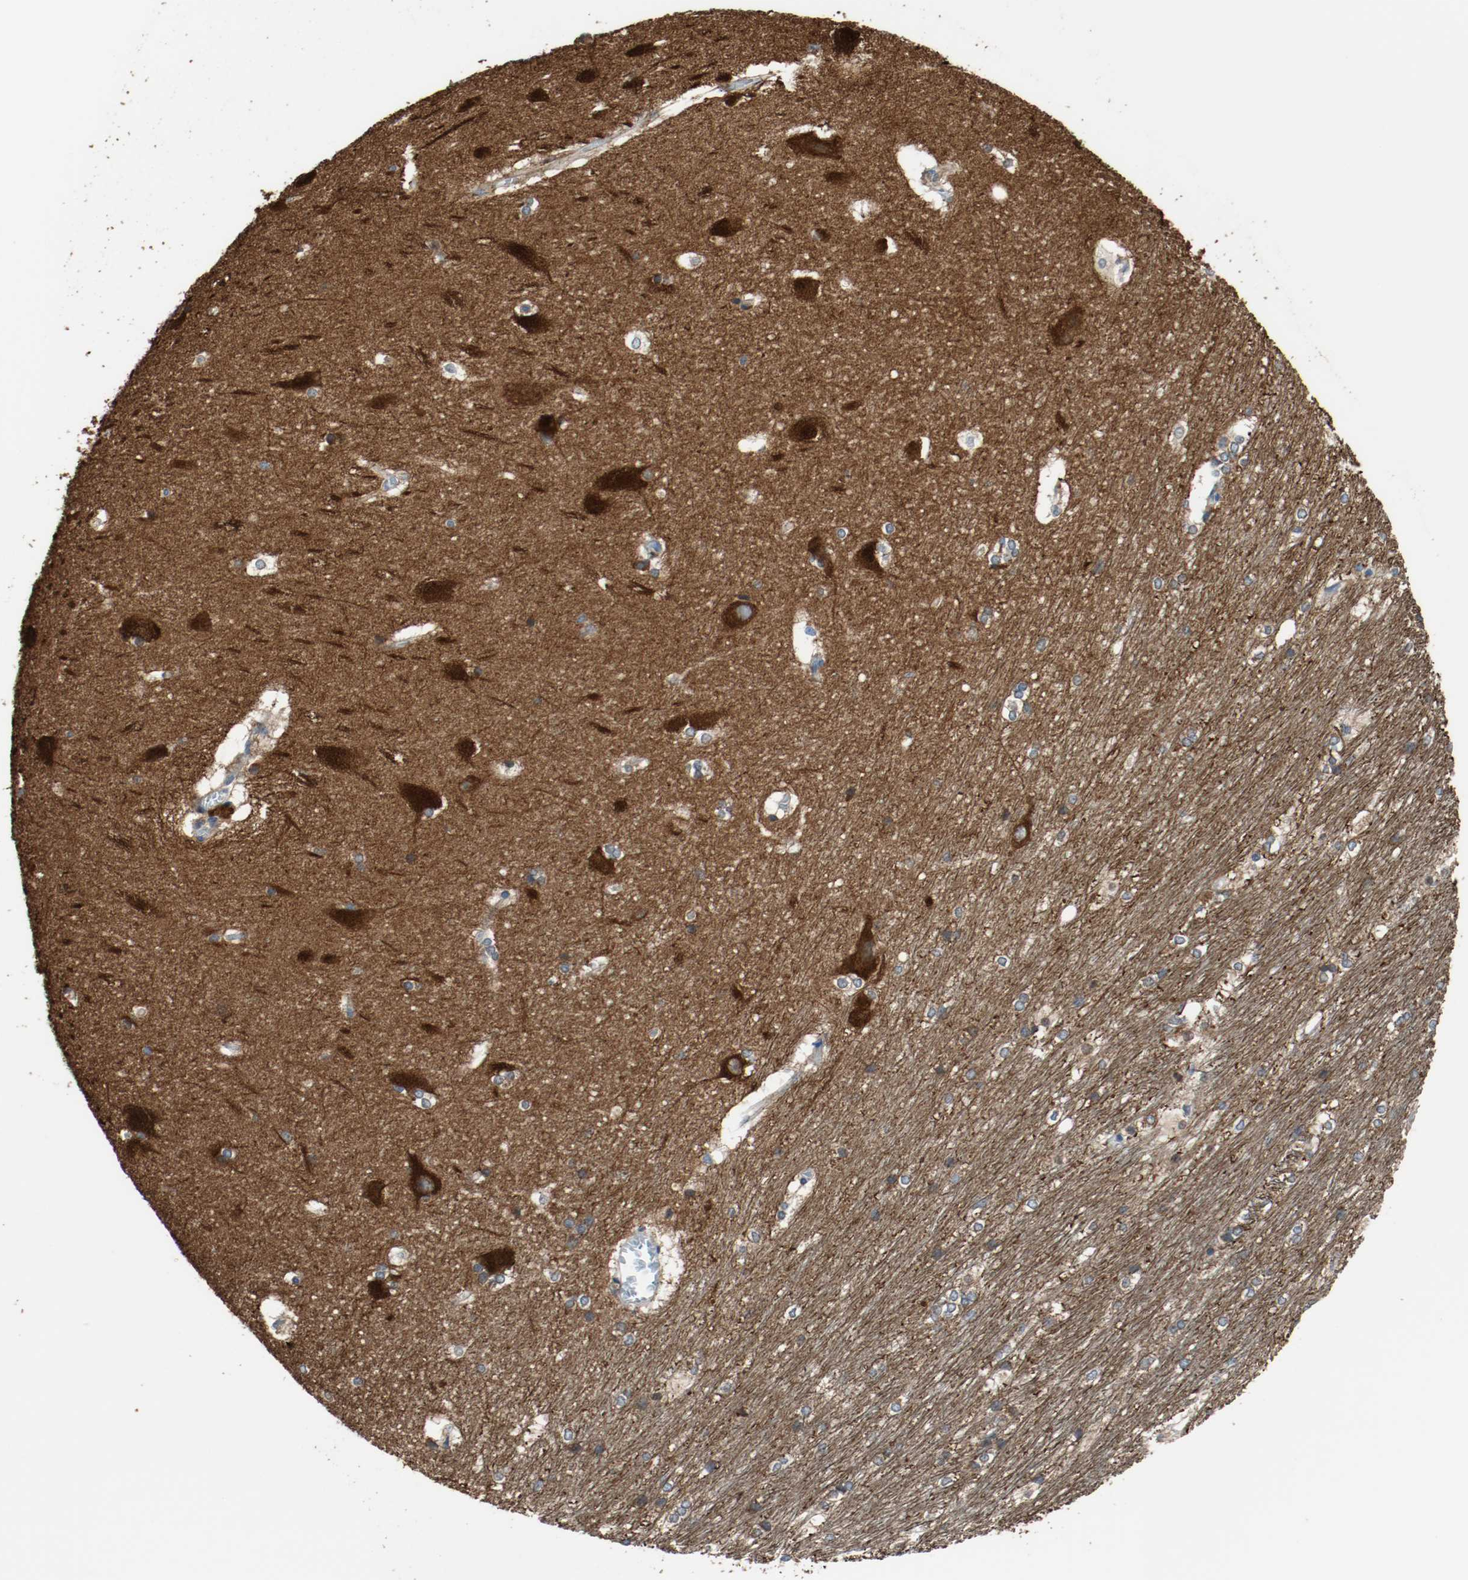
{"staining": {"intensity": "moderate", "quantity": "25%-75%", "location": "cytoplasmic/membranous"}, "tissue": "hippocampus", "cell_type": "Glial cells", "image_type": "normal", "snomed": [{"axis": "morphology", "description": "Normal tissue, NOS"}, {"axis": "topography", "description": "Hippocampus"}], "caption": "Immunohistochemistry (IHC) (DAB (3,3'-diaminobenzidine)) staining of normal human hippocampus reveals moderate cytoplasmic/membranous protein positivity in about 25%-75% of glial cells.", "gene": "TUBA3D", "patient": {"sex": "female", "age": 19}}